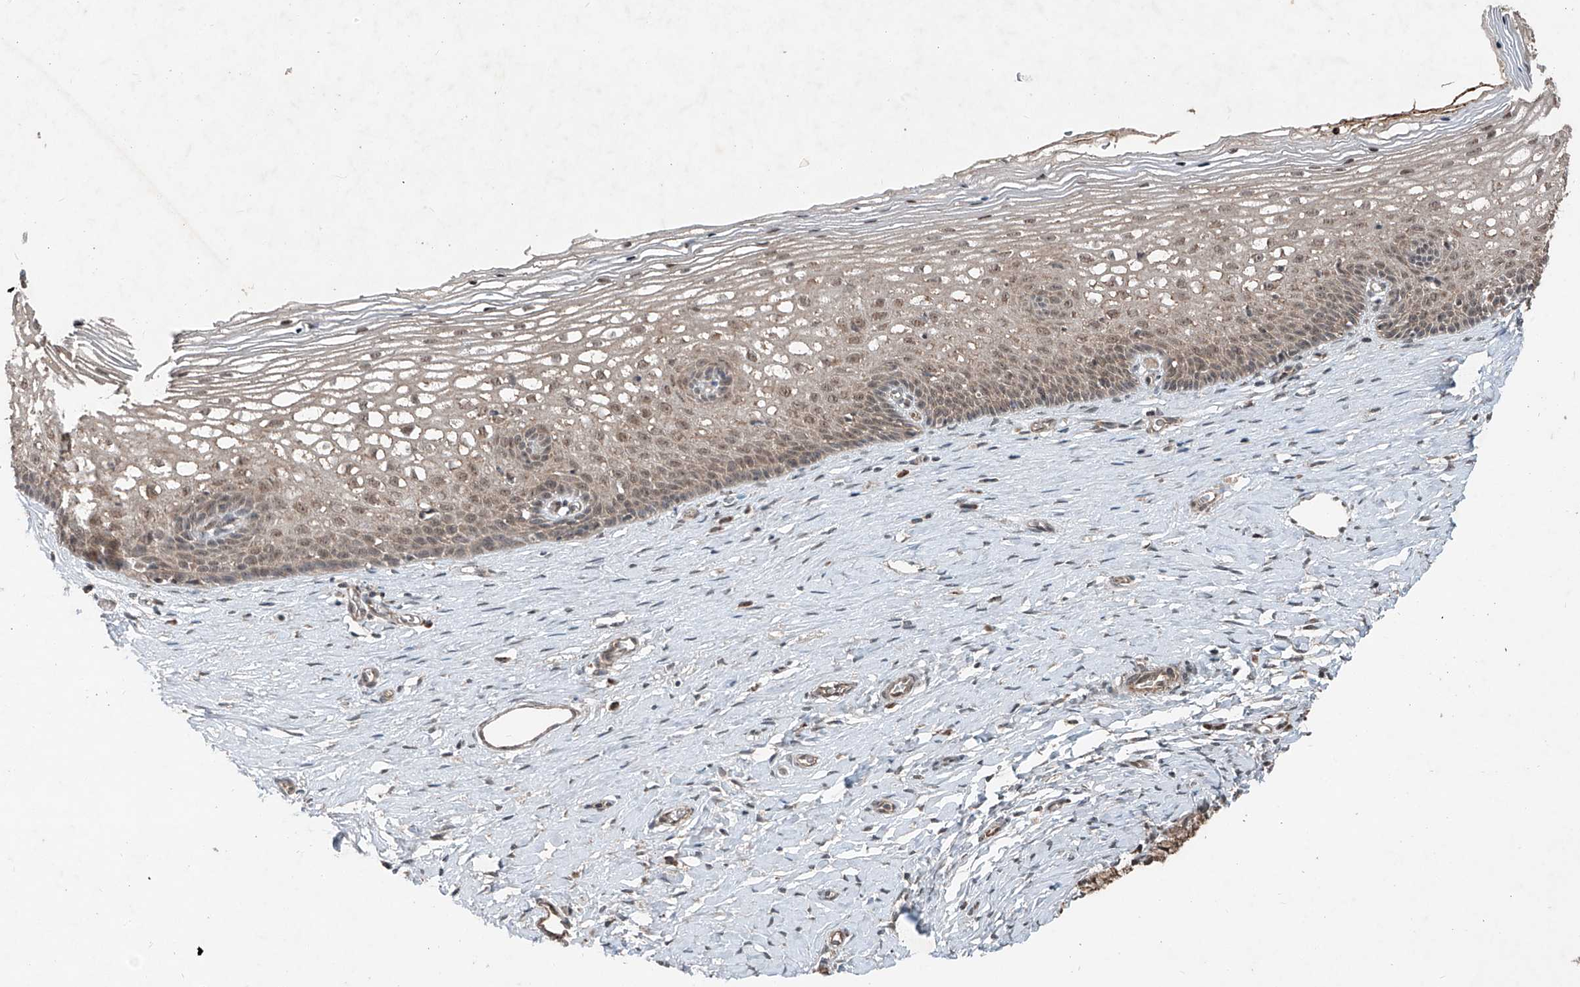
{"staining": {"intensity": "moderate", "quantity": ">75%", "location": "cytoplasmic/membranous"}, "tissue": "cervix", "cell_type": "Glandular cells", "image_type": "normal", "snomed": [{"axis": "morphology", "description": "Normal tissue, NOS"}, {"axis": "topography", "description": "Cervix"}], "caption": "Protein staining displays moderate cytoplasmic/membranous expression in approximately >75% of glandular cells in benign cervix.", "gene": "ZNF620", "patient": {"sex": "female", "age": 33}}